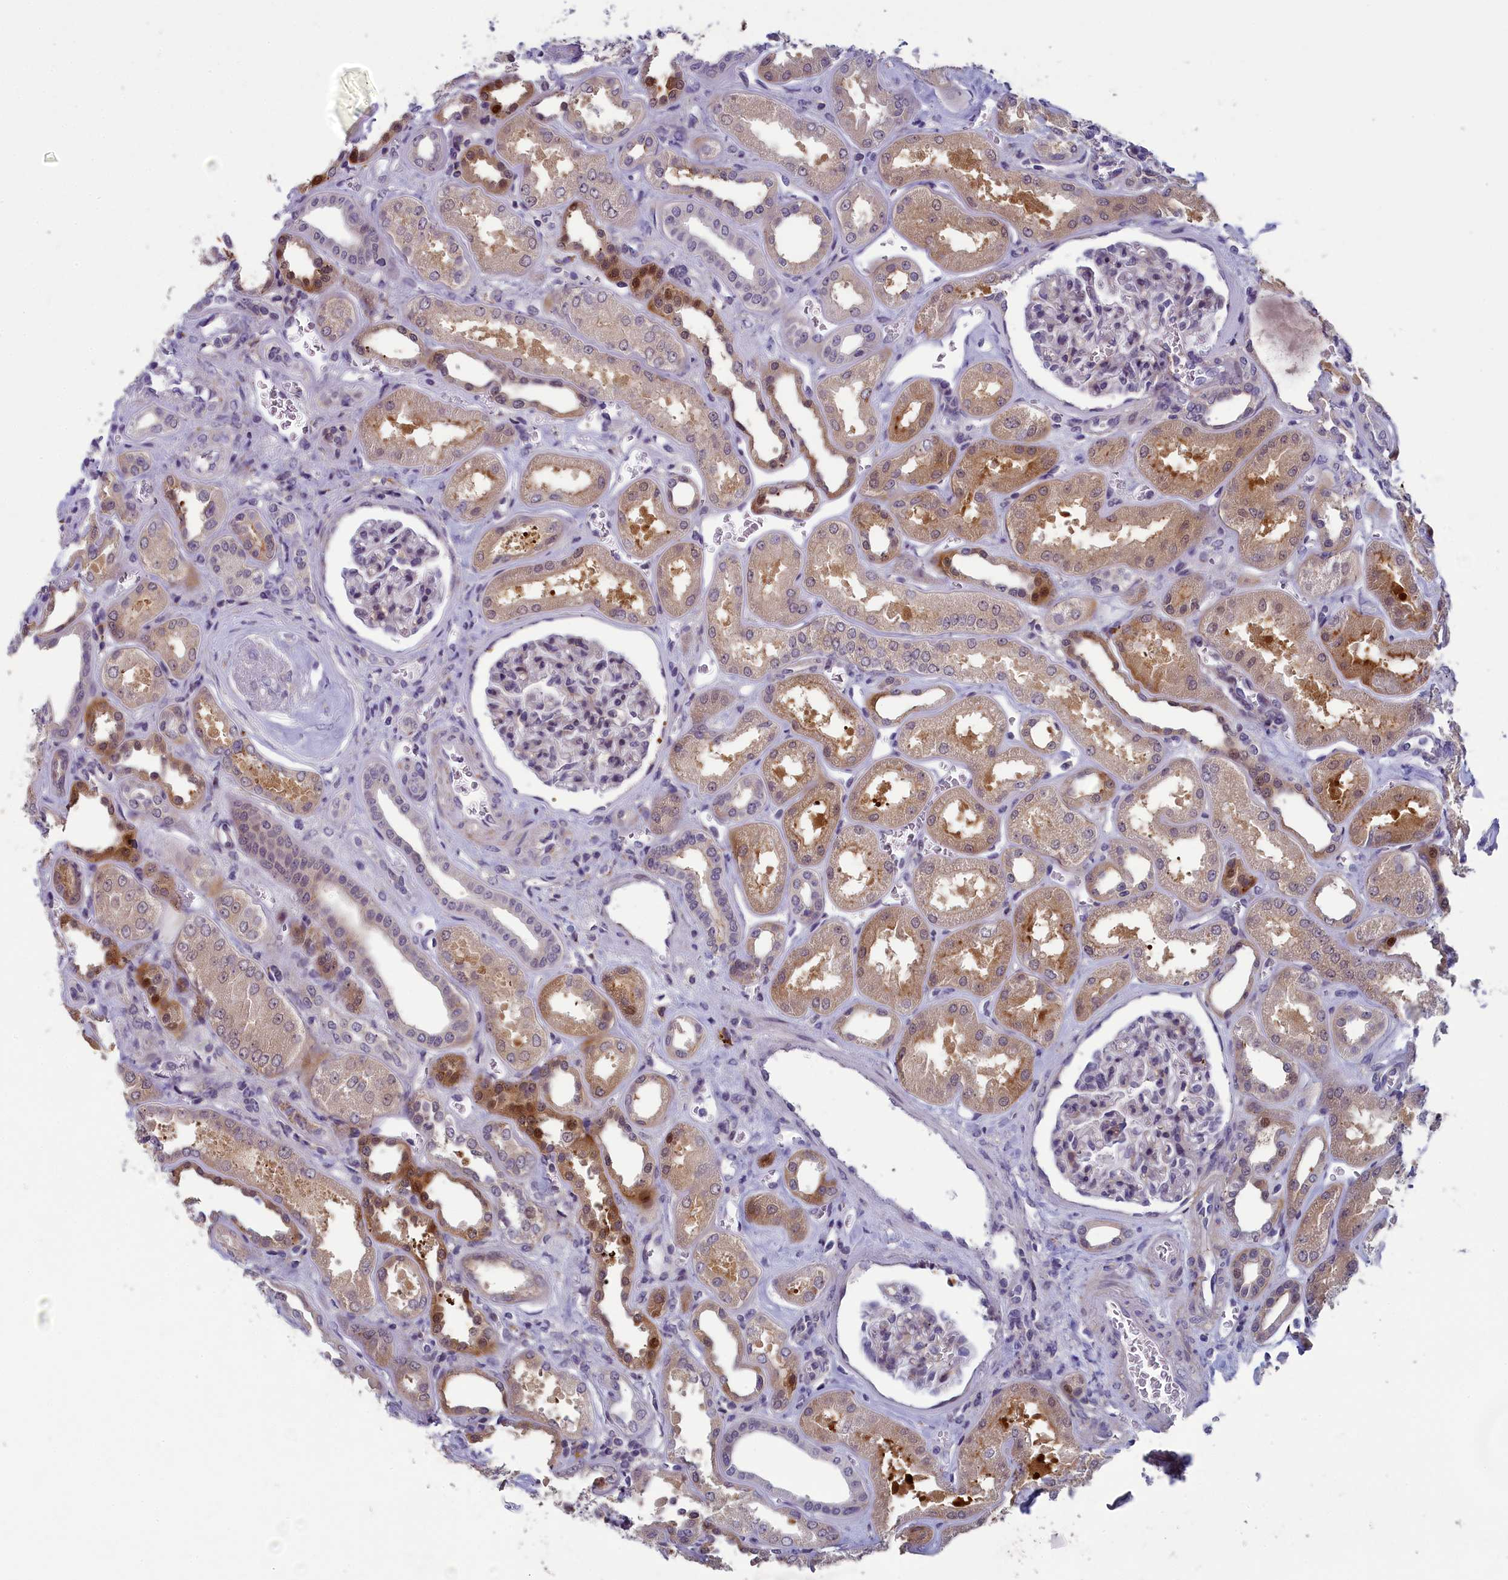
{"staining": {"intensity": "negative", "quantity": "none", "location": "none"}, "tissue": "kidney", "cell_type": "Cells in glomeruli", "image_type": "normal", "snomed": [{"axis": "morphology", "description": "Normal tissue, NOS"}, {"axis": "morphology", "description": "Adenocarcinoma, NOS"}, {"axis": "topography", "description": "Kidney"}], "caption": "Immunohistochemistry of benign kidney exhibits no staining in cells in glomeruli. The staining is performed using DAB (3,3'-diaminobenzidine) brown chromogen with nuclei counter-stained in using hematoxylin.", "gene": "CNEP1R1", "patient": {"sex": "female", "age": 68}}